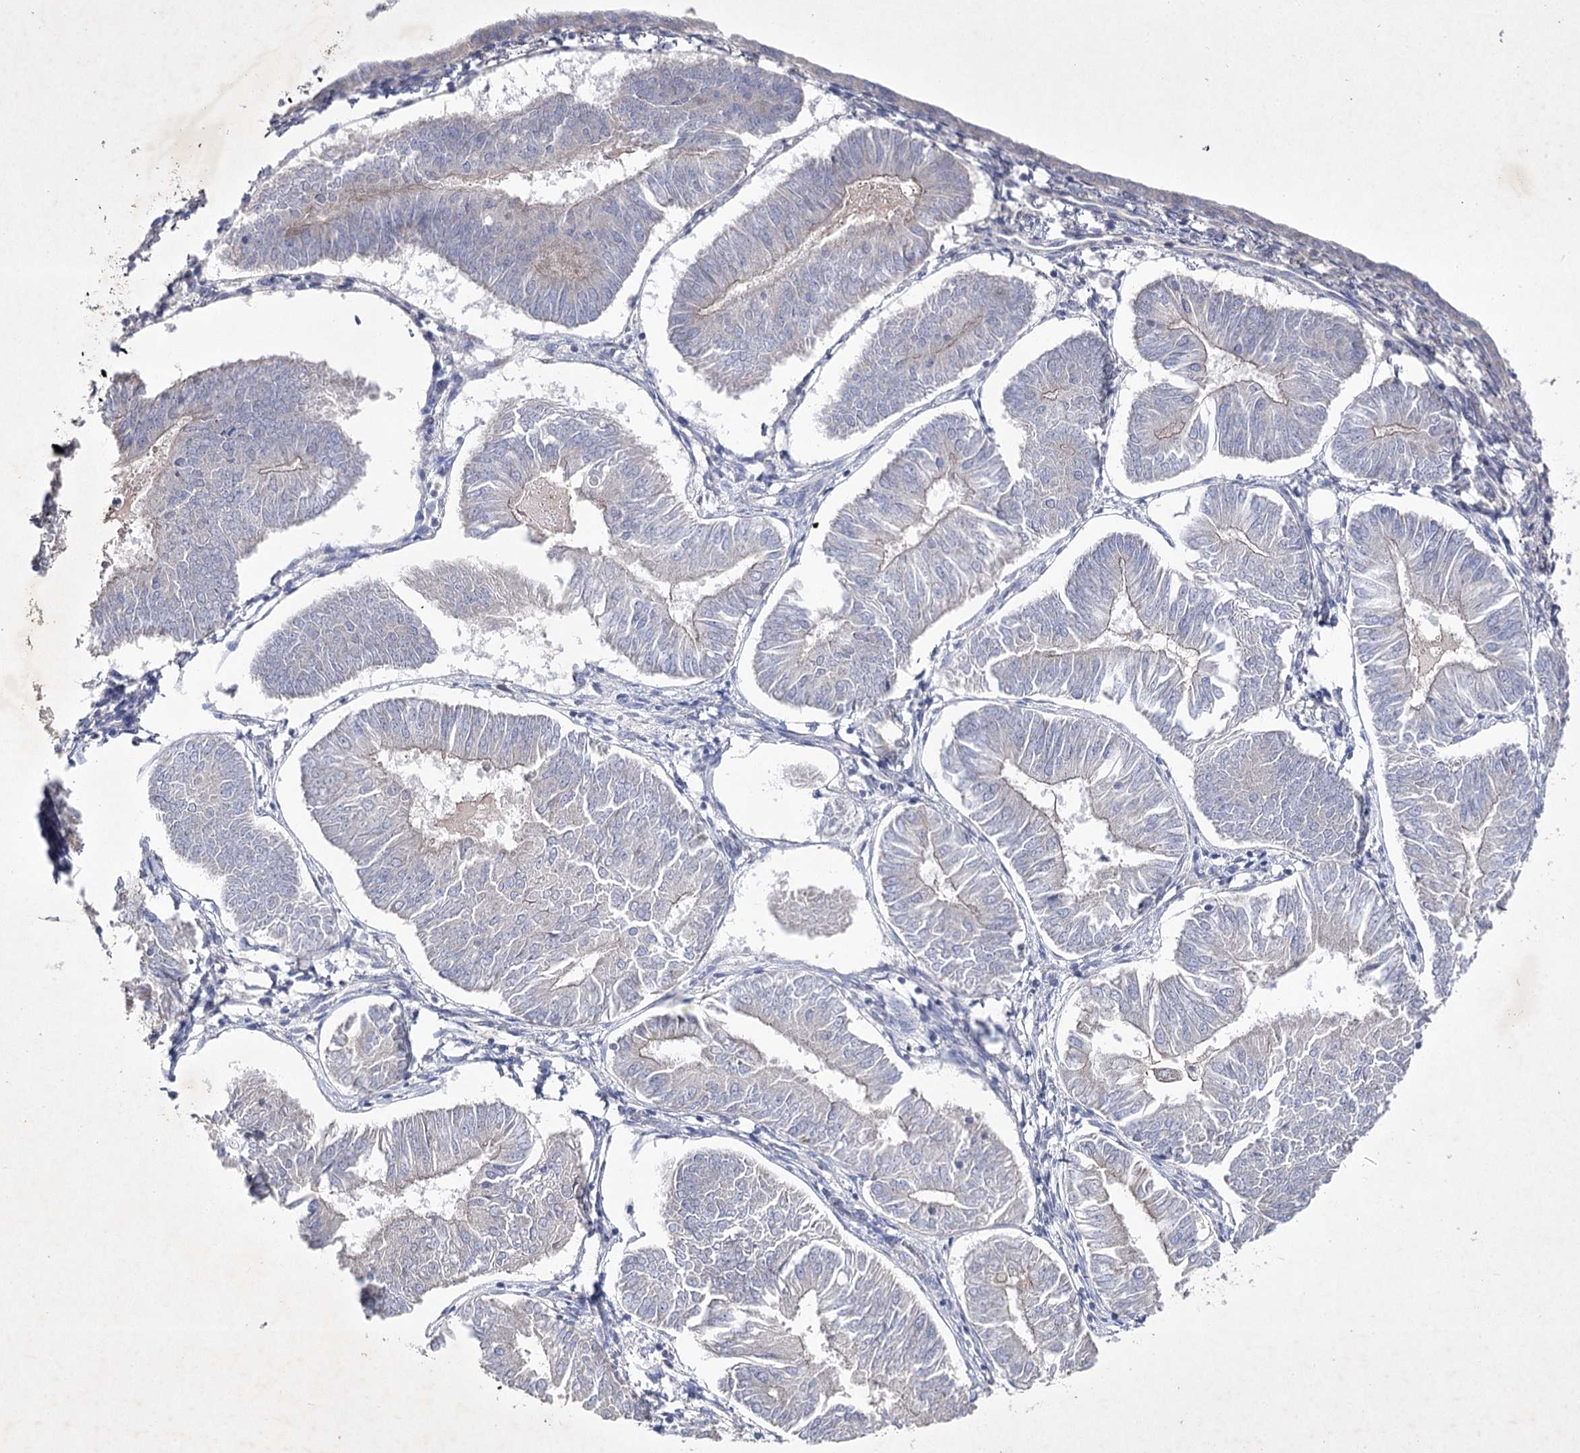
{"staining": {"intensity": "negative", "quantity": "none", "location": "none"}, "tissue": "endometrial cancer", "cell_type": "Tumor cells", "image_type": "cancer", "snomed": [{"axis": "morphology", "description": "Adenocarcinoma, NOS"}, {"axis": "topography", "description": "Endometrium"}], "caption": "There is no significant expression in tumor cells of endometrial cancer.", "gene": "COX15", "patient": {"sex": "female", "age": 58}}